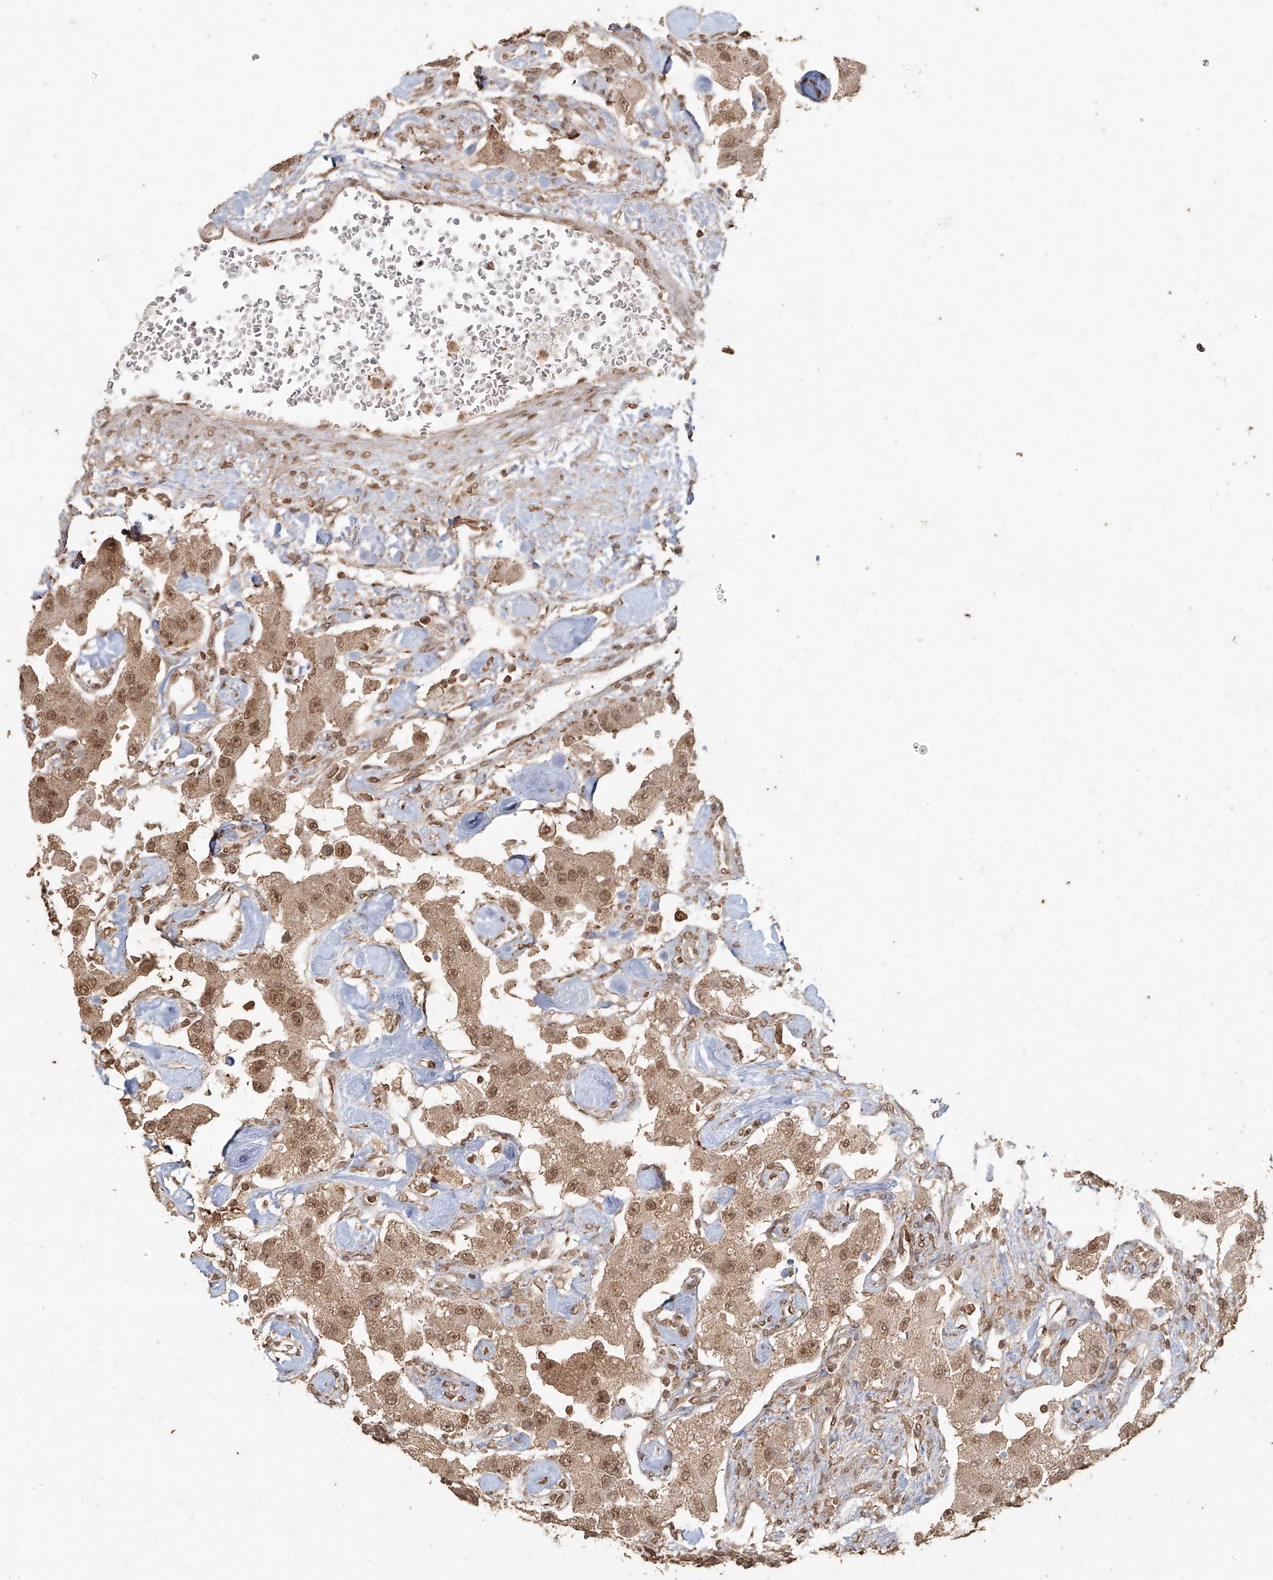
{"staining": {"intensity": "moderate", "quantity": ">75%", "location": "cytoplasmic/membranous,nuclear"}, "tissue": "carcinoid", "cell_type": "Tumor cells", "image_type": "cancer", "snomed": [{"axis": "morphology", "description": "Carcinoid, malignant, NOS"}, {"axis": "topography", "description": "Pancreas"}], "caption": "Protein analysis of carcinoid tissue exhibits moderate cytoplasmic/membranous and nuclear positivity in about >75% of tumor cells.", "gene": "TIGAR", "patient": {"sex": "male", "age": 41}}